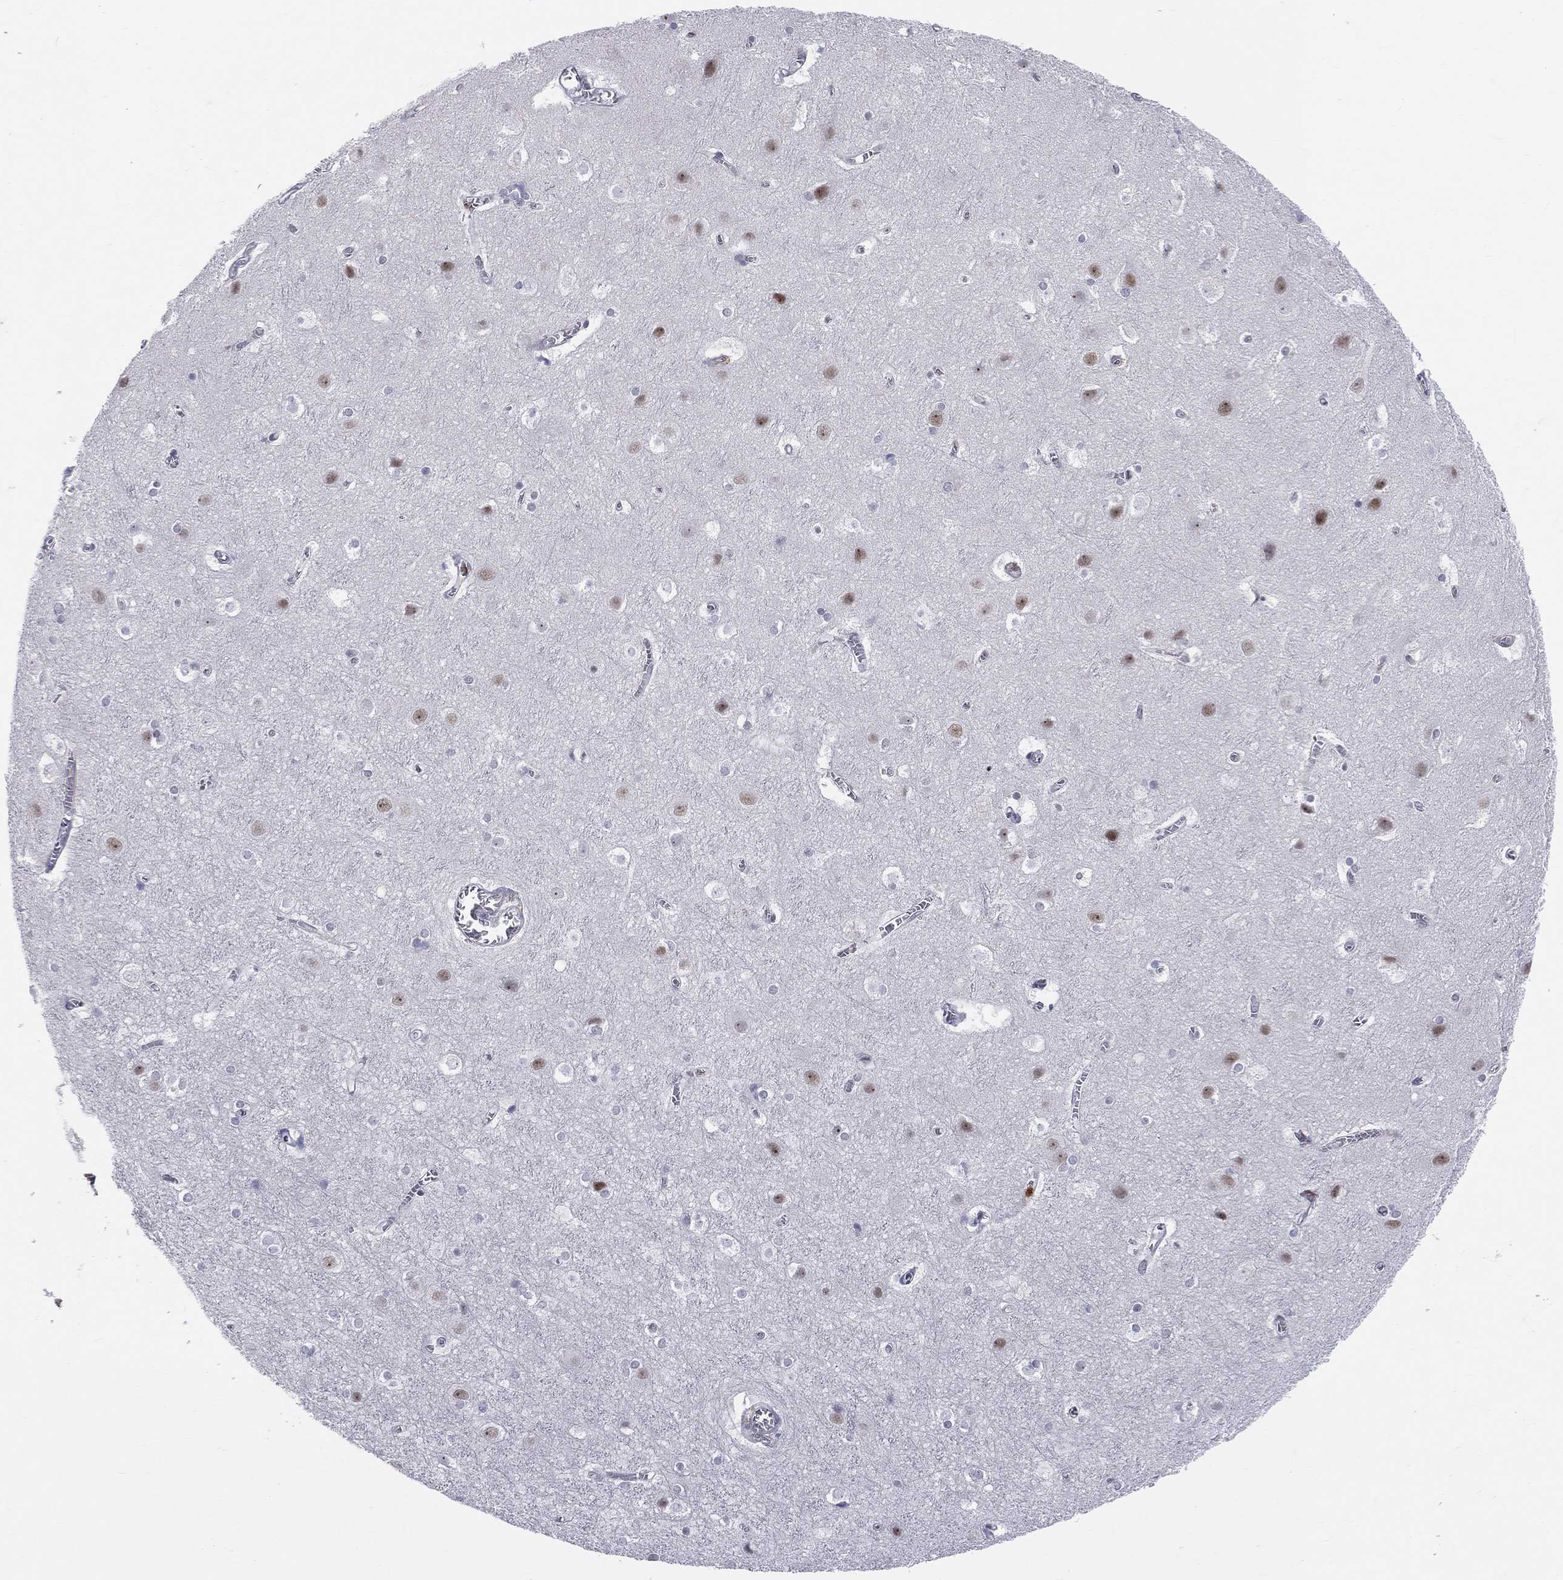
{"staining": {"intensity": "negative", "quantity": "none", "location": "none"}, "tissue": "cerebral cortex", "cell_type": "Endothelial cells", "image_type": "normal", "snomed": [{"axis": "morphology", "description": "Normal tissue, NOS"}, {"axis": "topography", "description": "Cerebral cortex"}], "caption": "The immunohistochemistry micrograph has no significant expression in endothelial cells of cerebral cortex.", "gene": "CD22", "patient": {"sex": "male", "age": 59}}